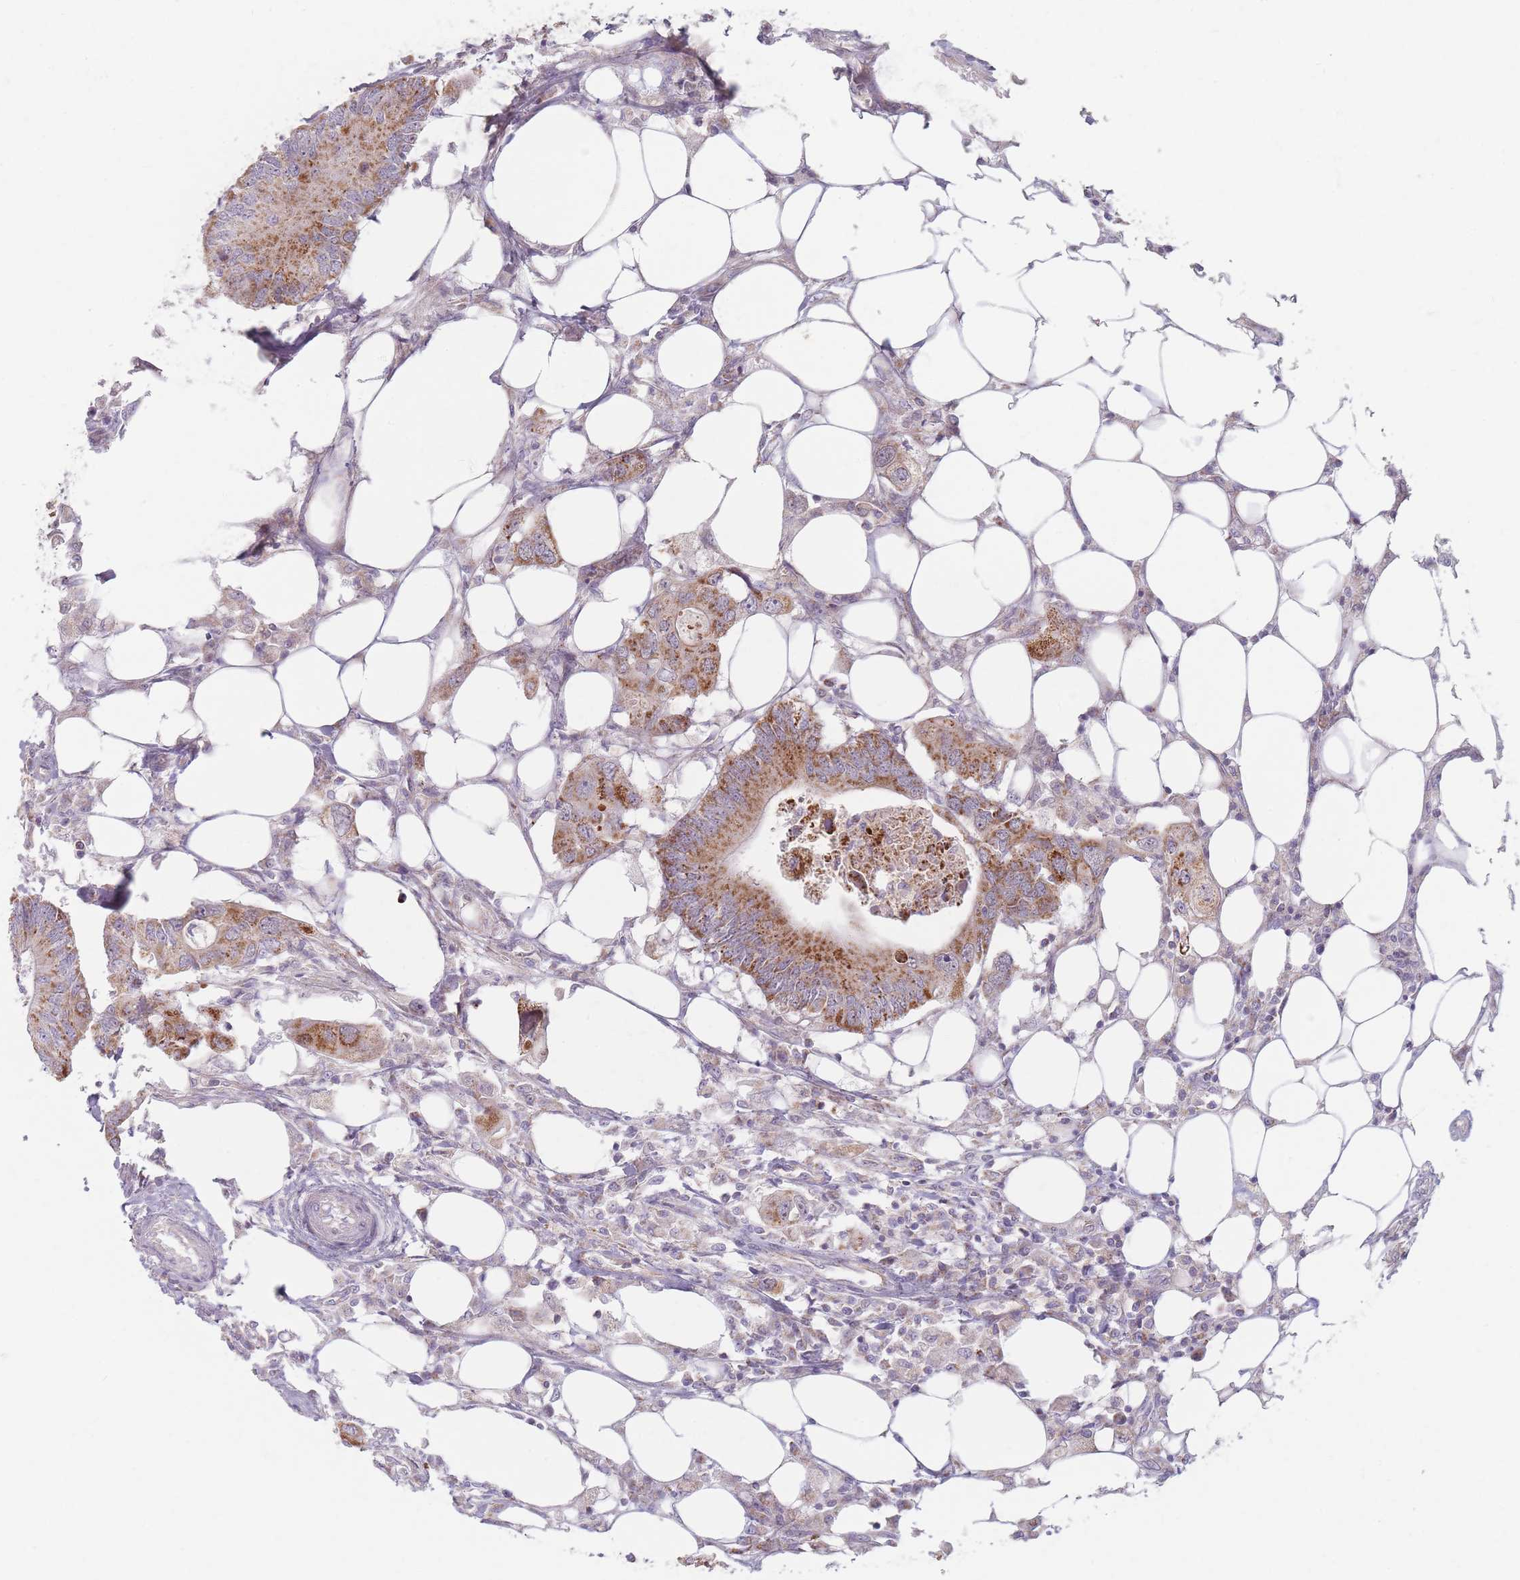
{"staining": {"intensity": "moderate", "quantity": ">75%", "location": "cytoplasmic/membranous"}, "tissue": "colorectal cancer", "cell_type": "Tumor cells", "image_type": "cancer", "snomed": [{"axis": "morphology", "description": "Adenocarcinoma, NOS"}, {"axis": "topography", "description": "Colon"}], "caption": "Immunohistochemical staining of human colorectal adenocarcinoma demonstrates medium levels of moderate cytoplasmic/membranous positivity in about >75% of tumor cells.", "gene": "ESRP2", "patient": {"sex": "male", "age": 71}}